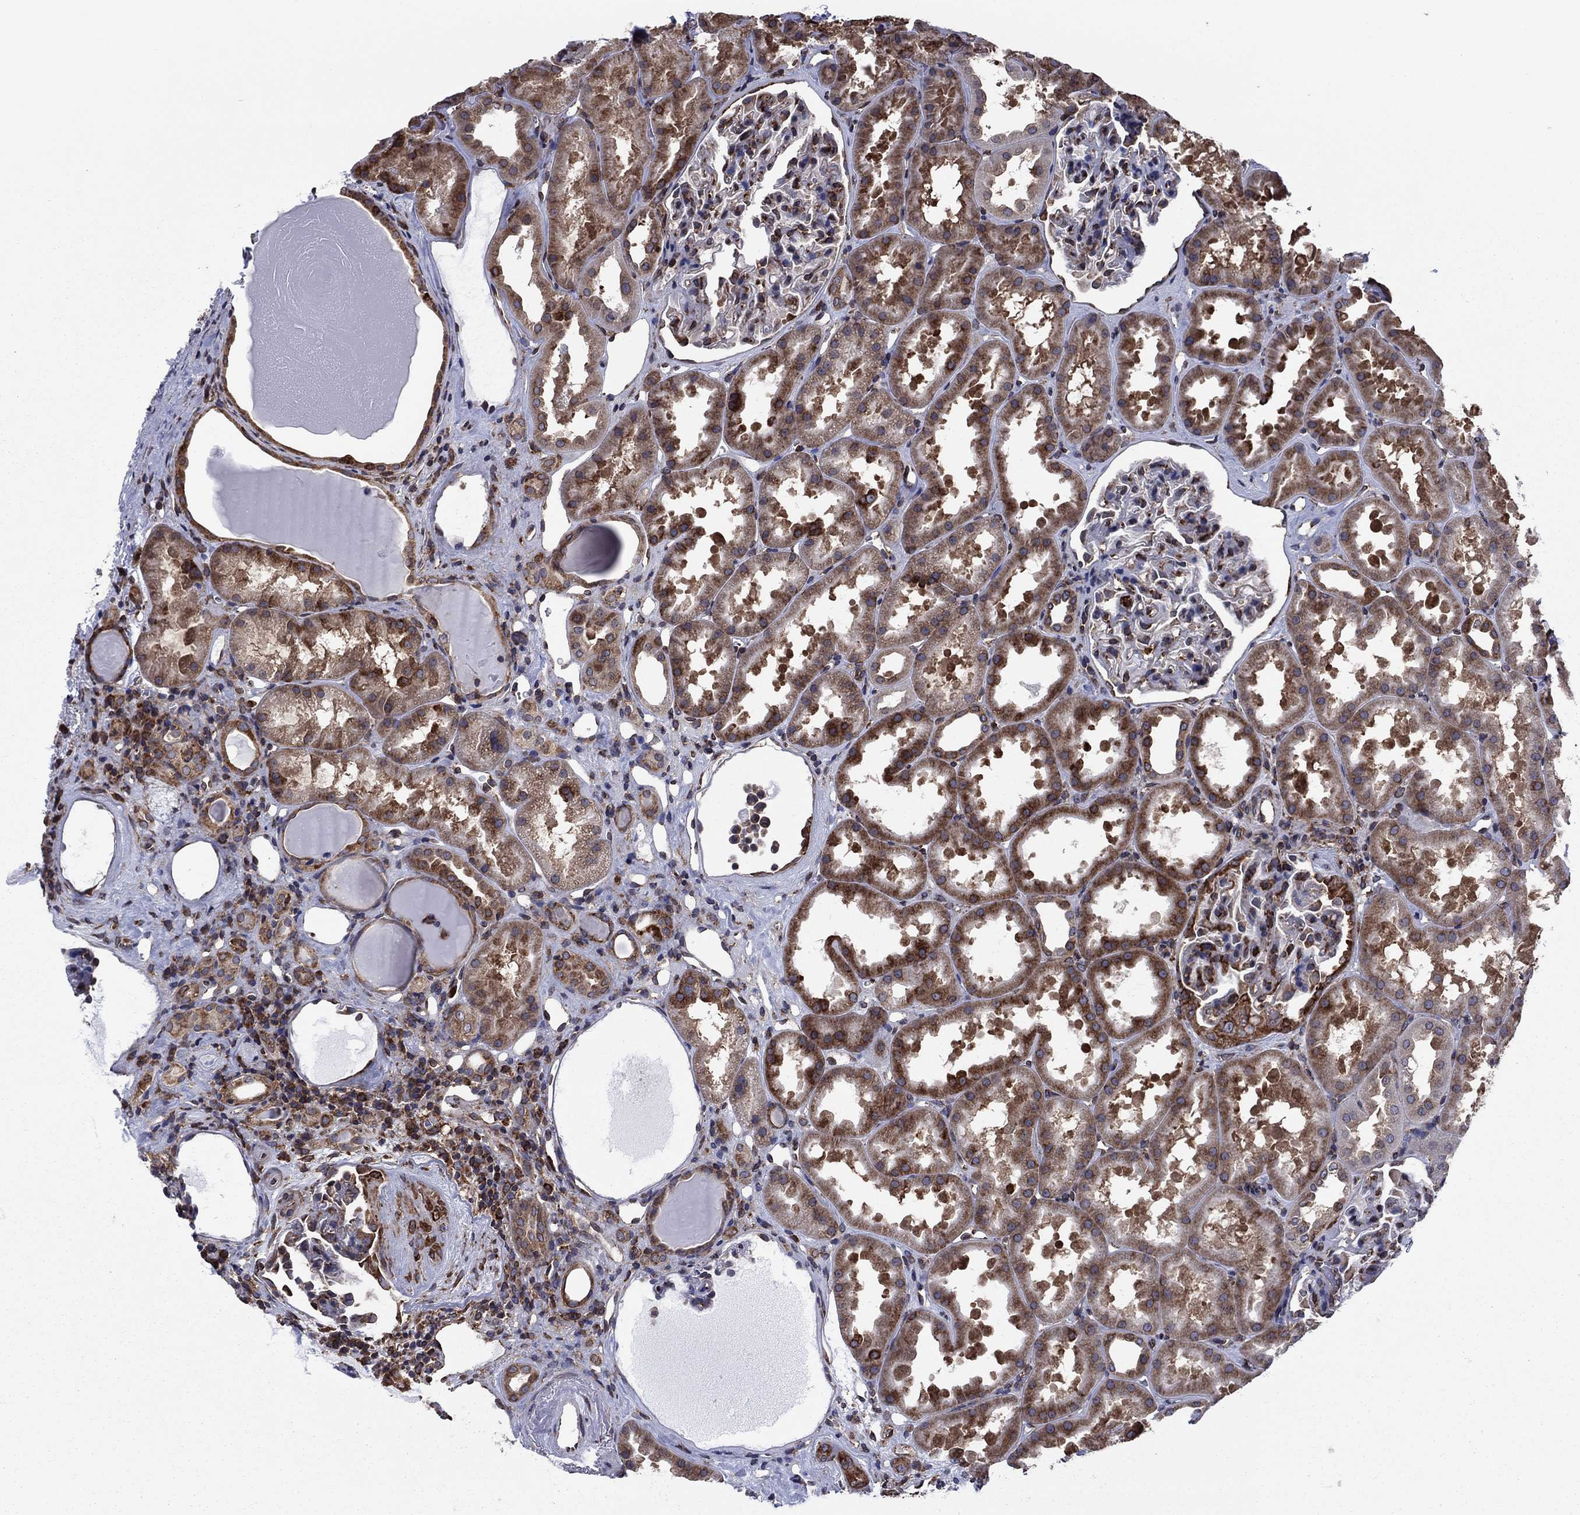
{"staining": {"intensity": "negative", "quantity": "none", "location": "none"}, "tissue": "kidney", "cell_type": "Cells in glomeruli", "image_type": "normal", "snomed": [{"axis": "morphology", "description": "Normal tissue, NOS"}, {"axis": "topography", "description": "Kidney"}], "caption": "High magnification brightfield microscopy of normal kidney stained with DAB (3,3'-diaminobenzidine) (brown) and counterstained with hematoxylin (blue): cells in glomeruli show no significant expression.", "gene": "YBX1", "patient": {"sex": "male", "age": 61}}